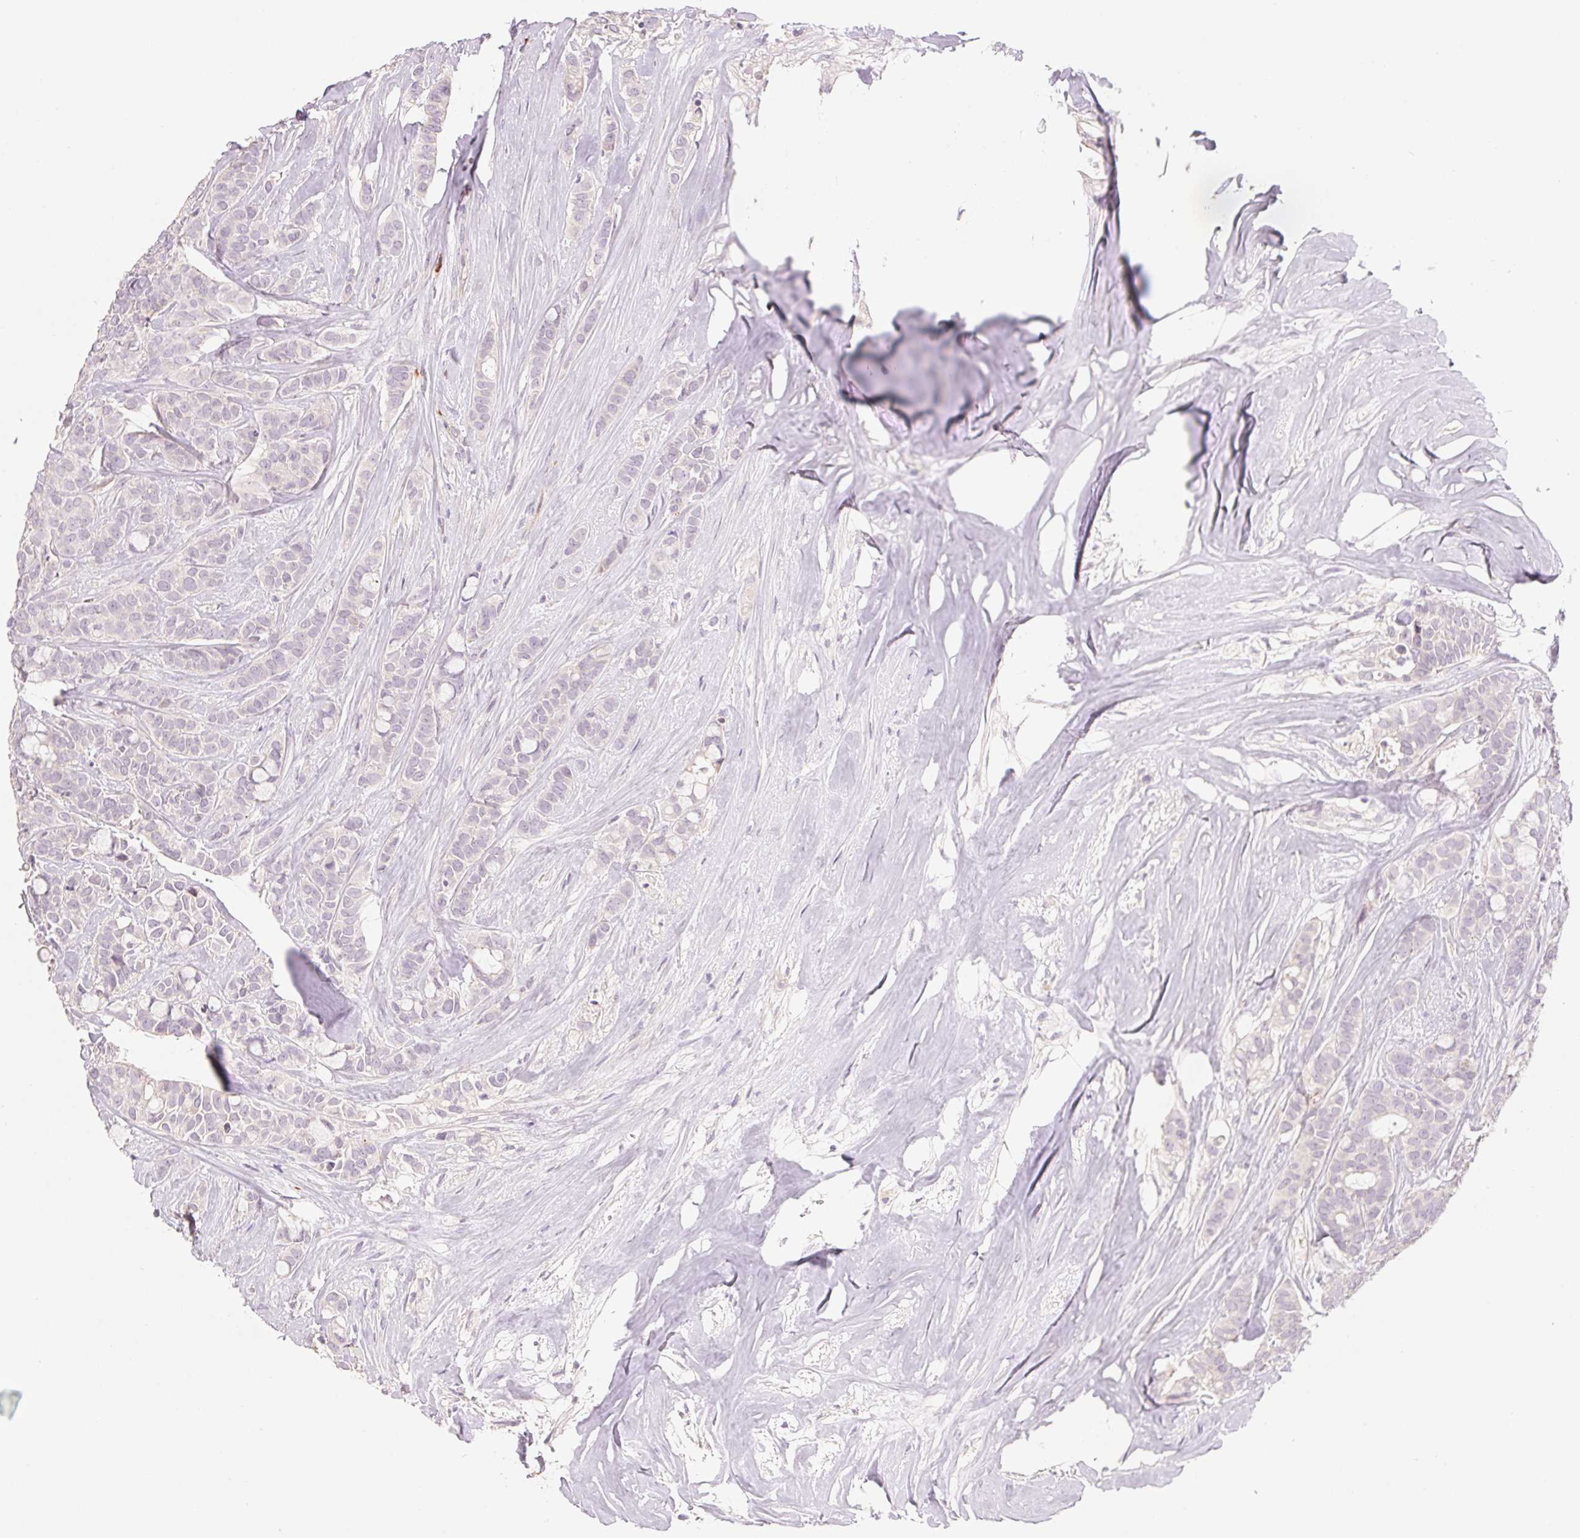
{"staining": {"intensity": "negative", "quantity": "none", "location": "none"}, "tissue": "breast cancer", "cell_type": "Tumor cells", "image_type": "cancer", "snomed": [{"axis": "morphology", "description": "Duct carcinoma"}, {"axis": "topography", "description": "Breast"}], "caption": "Immunohistochemistry micrograph of neoplastic tissue: human breast invasive ductal carcinoma stained with DAB demonstrates no significant protein positivity in tumor cells.", "gene": "ANKRD13B", "patient": {"sex": "female", "age": 84}}